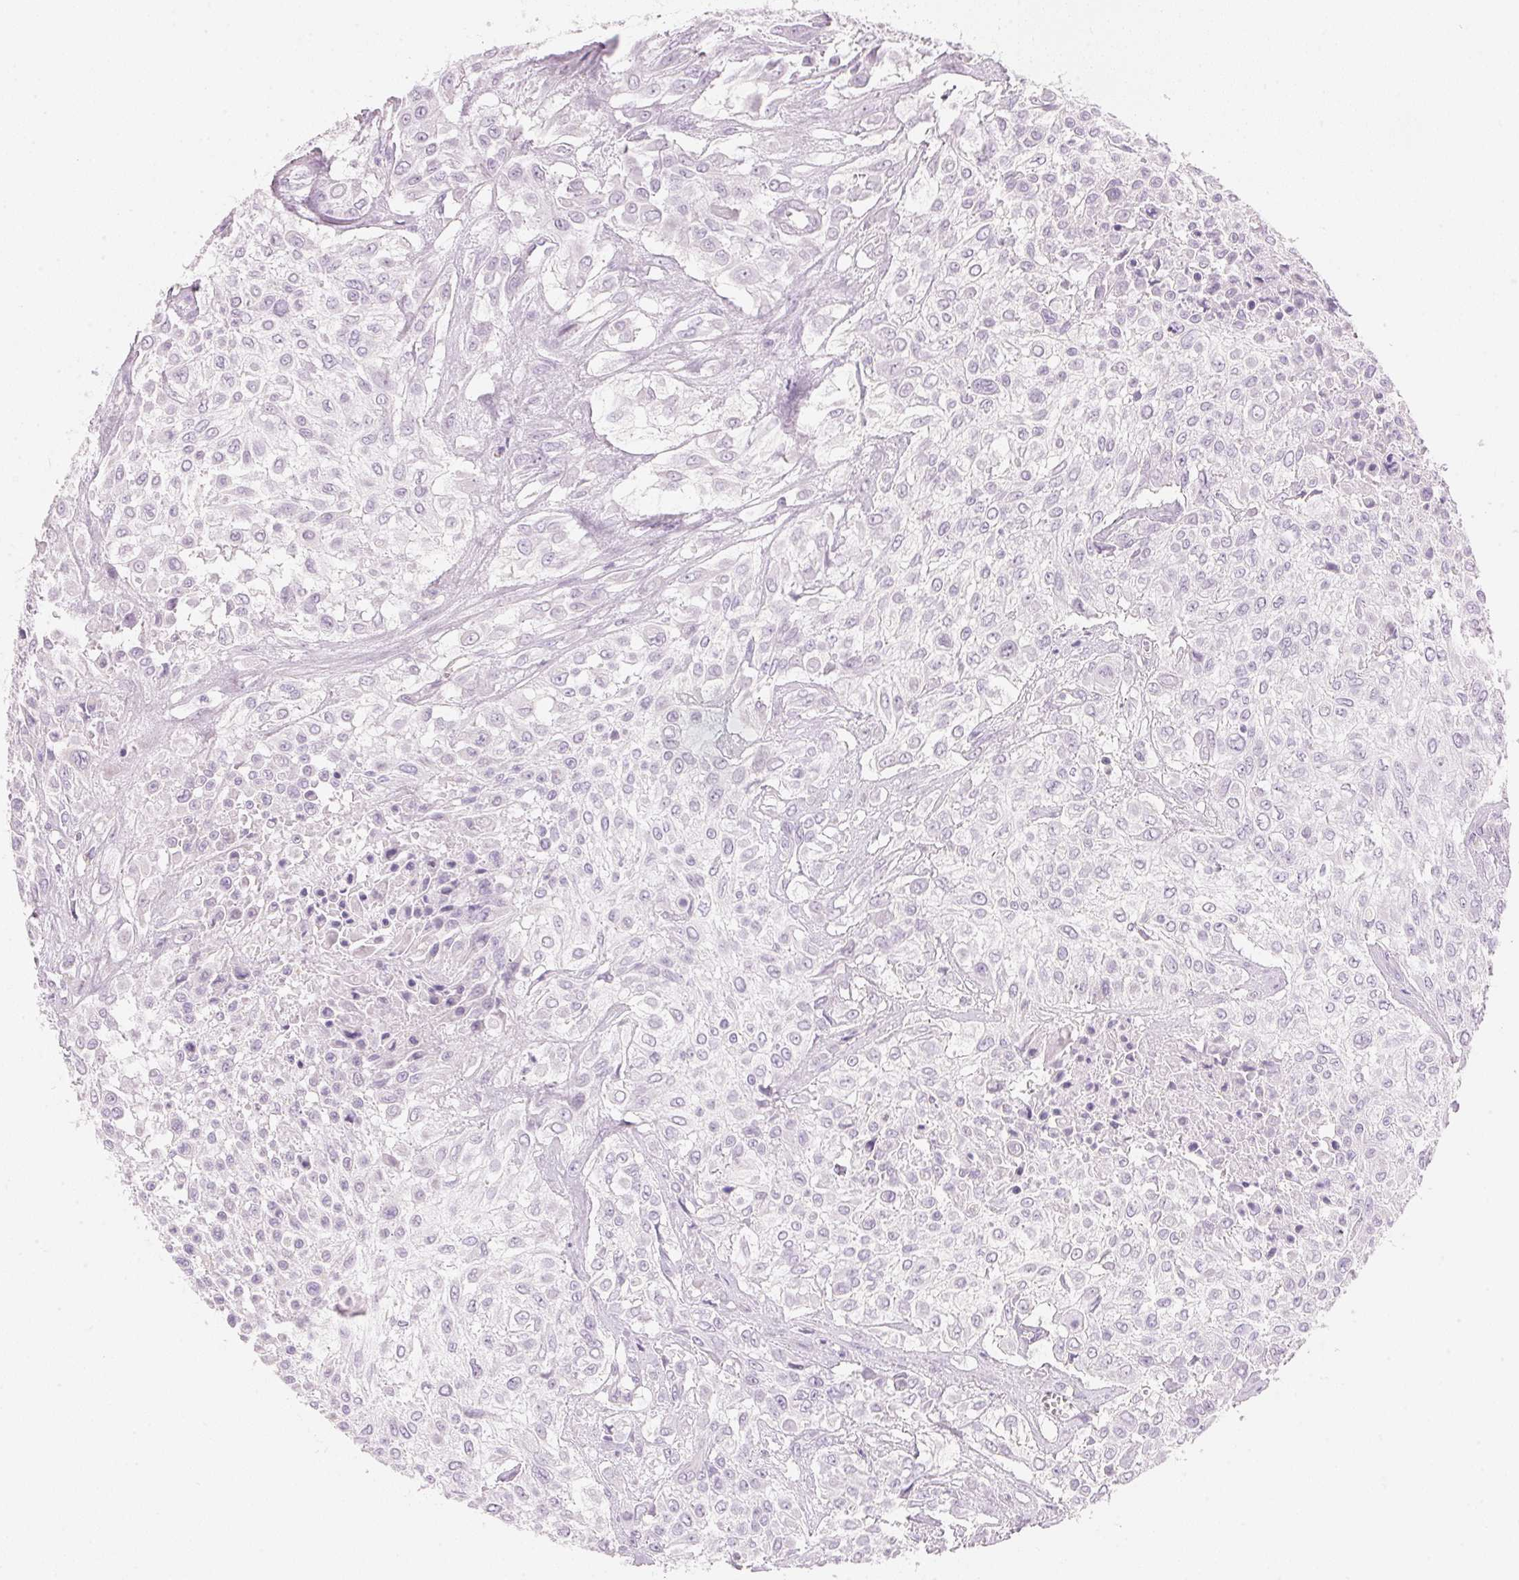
{"staining": {"intensity": "negative", "quantity": "none", "location": "none"}, "tissue": "urothelial cancer", "cell_type": "Tumor cells", "image_type": "cancer", "snomed": [{"axis": "morphology", "description": "Urothelial carcinoma, High grade"}, {"axis": "topography", "description": "Urinary bladder"}], "caption": "Immunohistochemistry (IHC) micrograph of neoplastic tissue: urothelial cancer stained with DAB displays no significant protein positivity in tumor cells.", "gene": "HOXB13", "patient": {"sex": "male", "age": 57}}